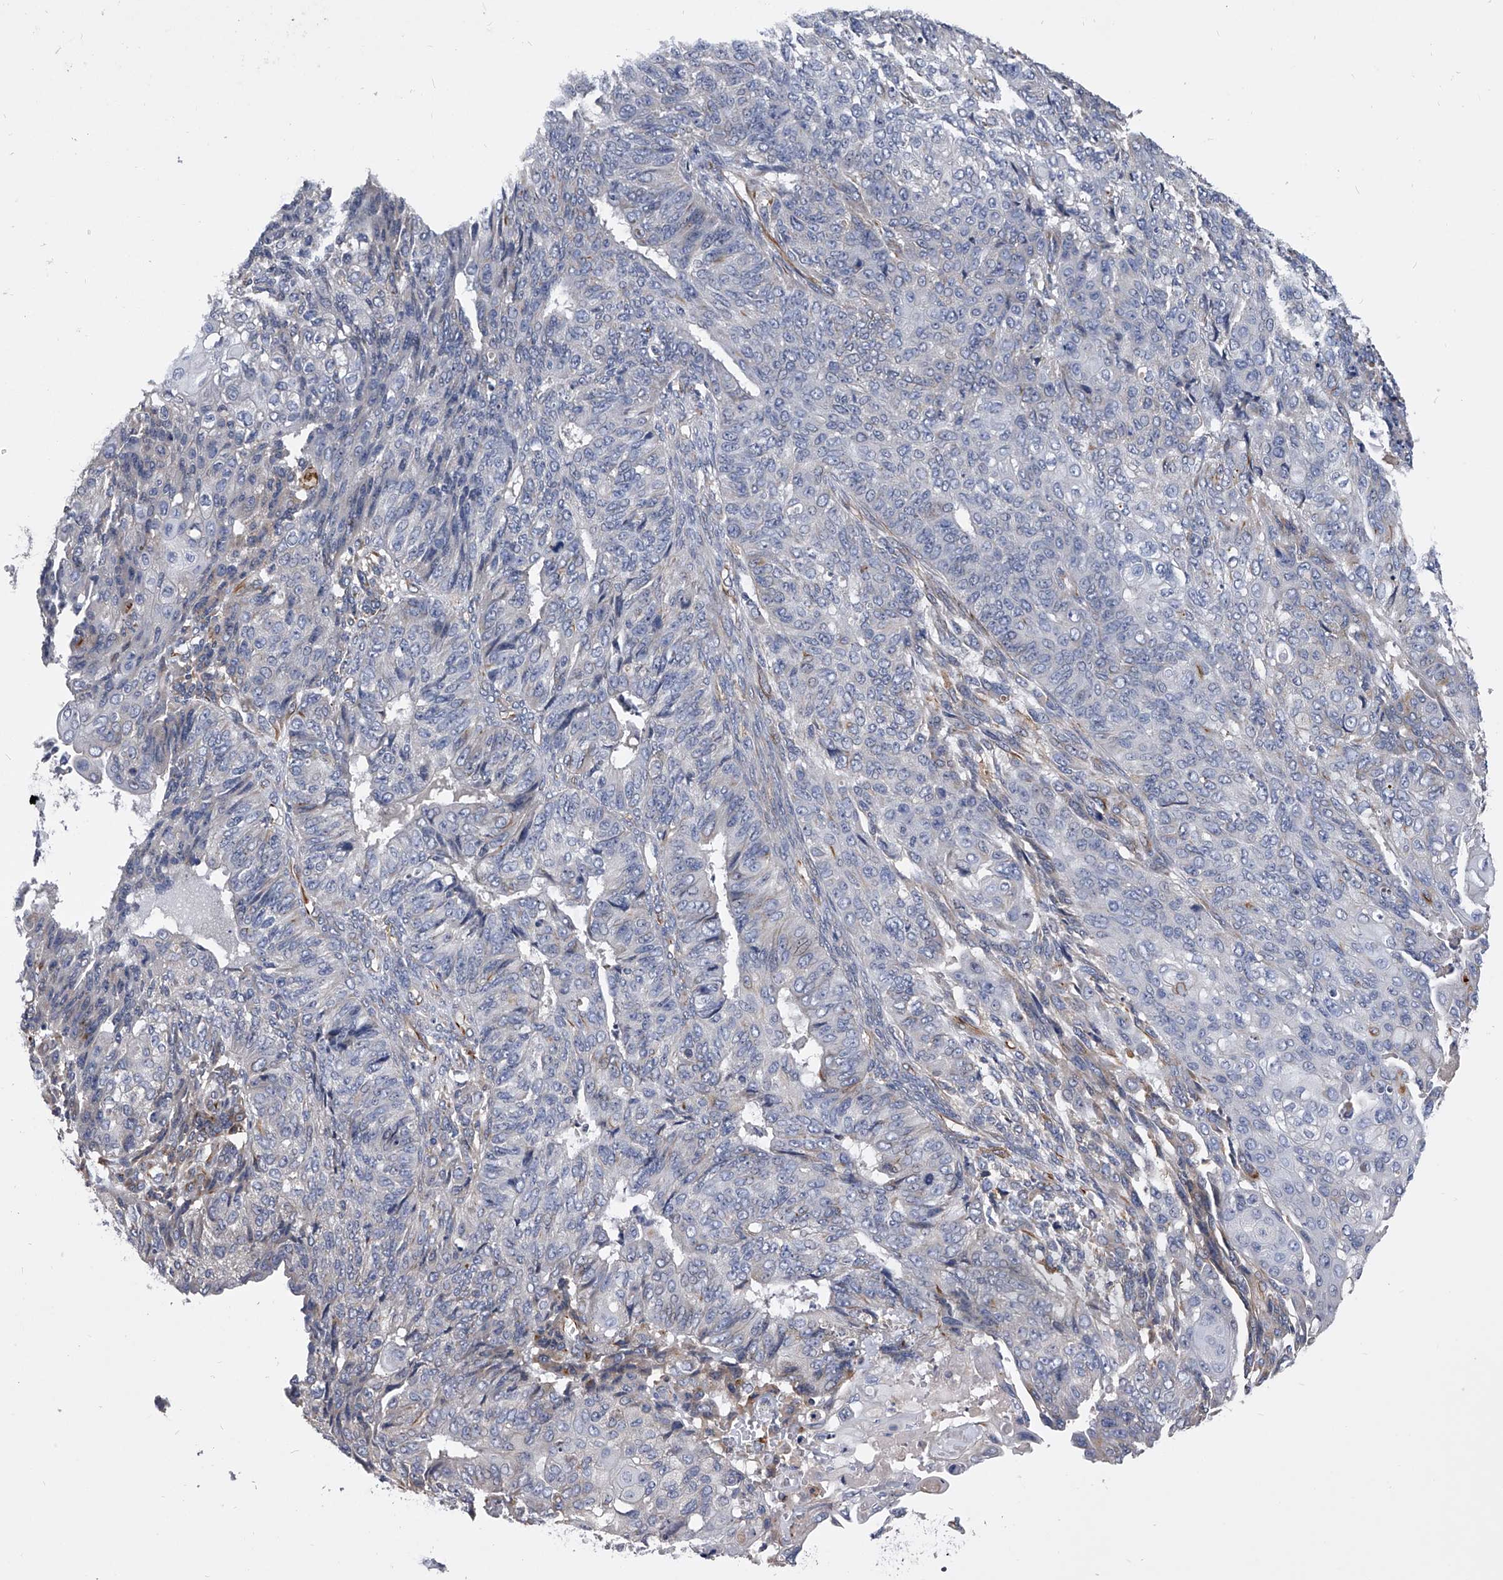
{"staining": {"intensity": "negative", "quantity": "none", "location": "none"}, "tissue": "endometrial cancer", "cell_type": "Tumor cells", "image_type": "cancer", "snomed": [{"axis": "morphology", "description": "Adenocarcinoma, NOS"}, {"axis": "topography", "description": "Endometrium"}], "caption": "Micrograph shows no significant protein expression in tumor cells of endometrial cancer (adenocarcinoma).", "gene": "EFCAB7", "patient": {"sex": "female", "age": 32}}